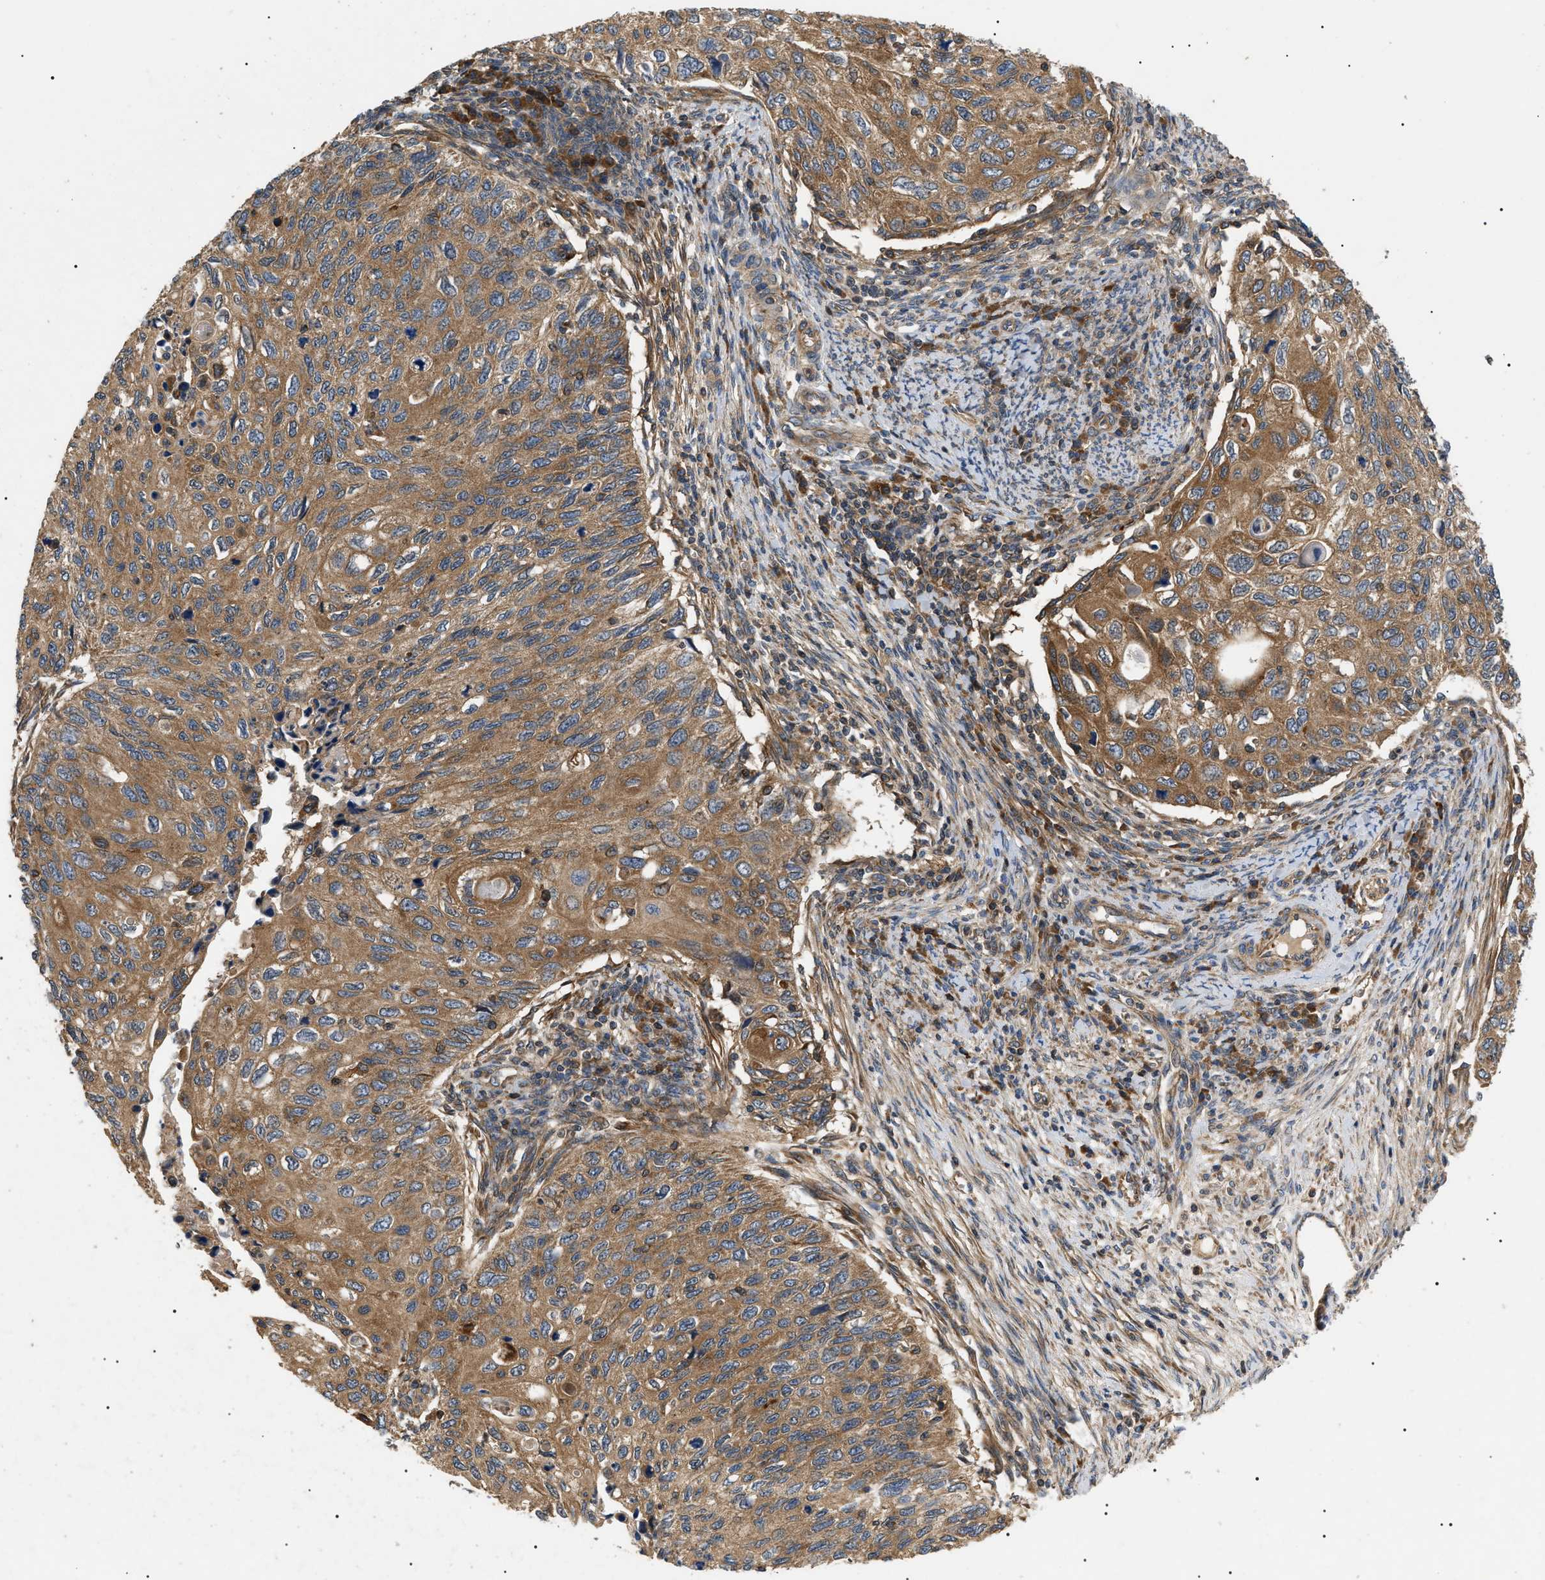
{"staining": {"intensity": "moderate", "quantity": ">75%", "location": "cytoplasmic/membranous"}, "tissue": "cervical cancer", "cell_type": "Tumor cells", "image_type": "cancer", "snomed": [{"axis": "morphology", "description": "Squamous cell carcinoma, NOS"}, {"axis": "topography", "description": "Cervix"}], "caption": "Moderate cytoplasmic/membranous protein expression is appreciated in approximately >75% of tumor cells in cervical squamous cell carcinoma. Nuclei are stained in blue.", "gene": "PPM1B", "patient": {"sex": "female", "age": 70}}